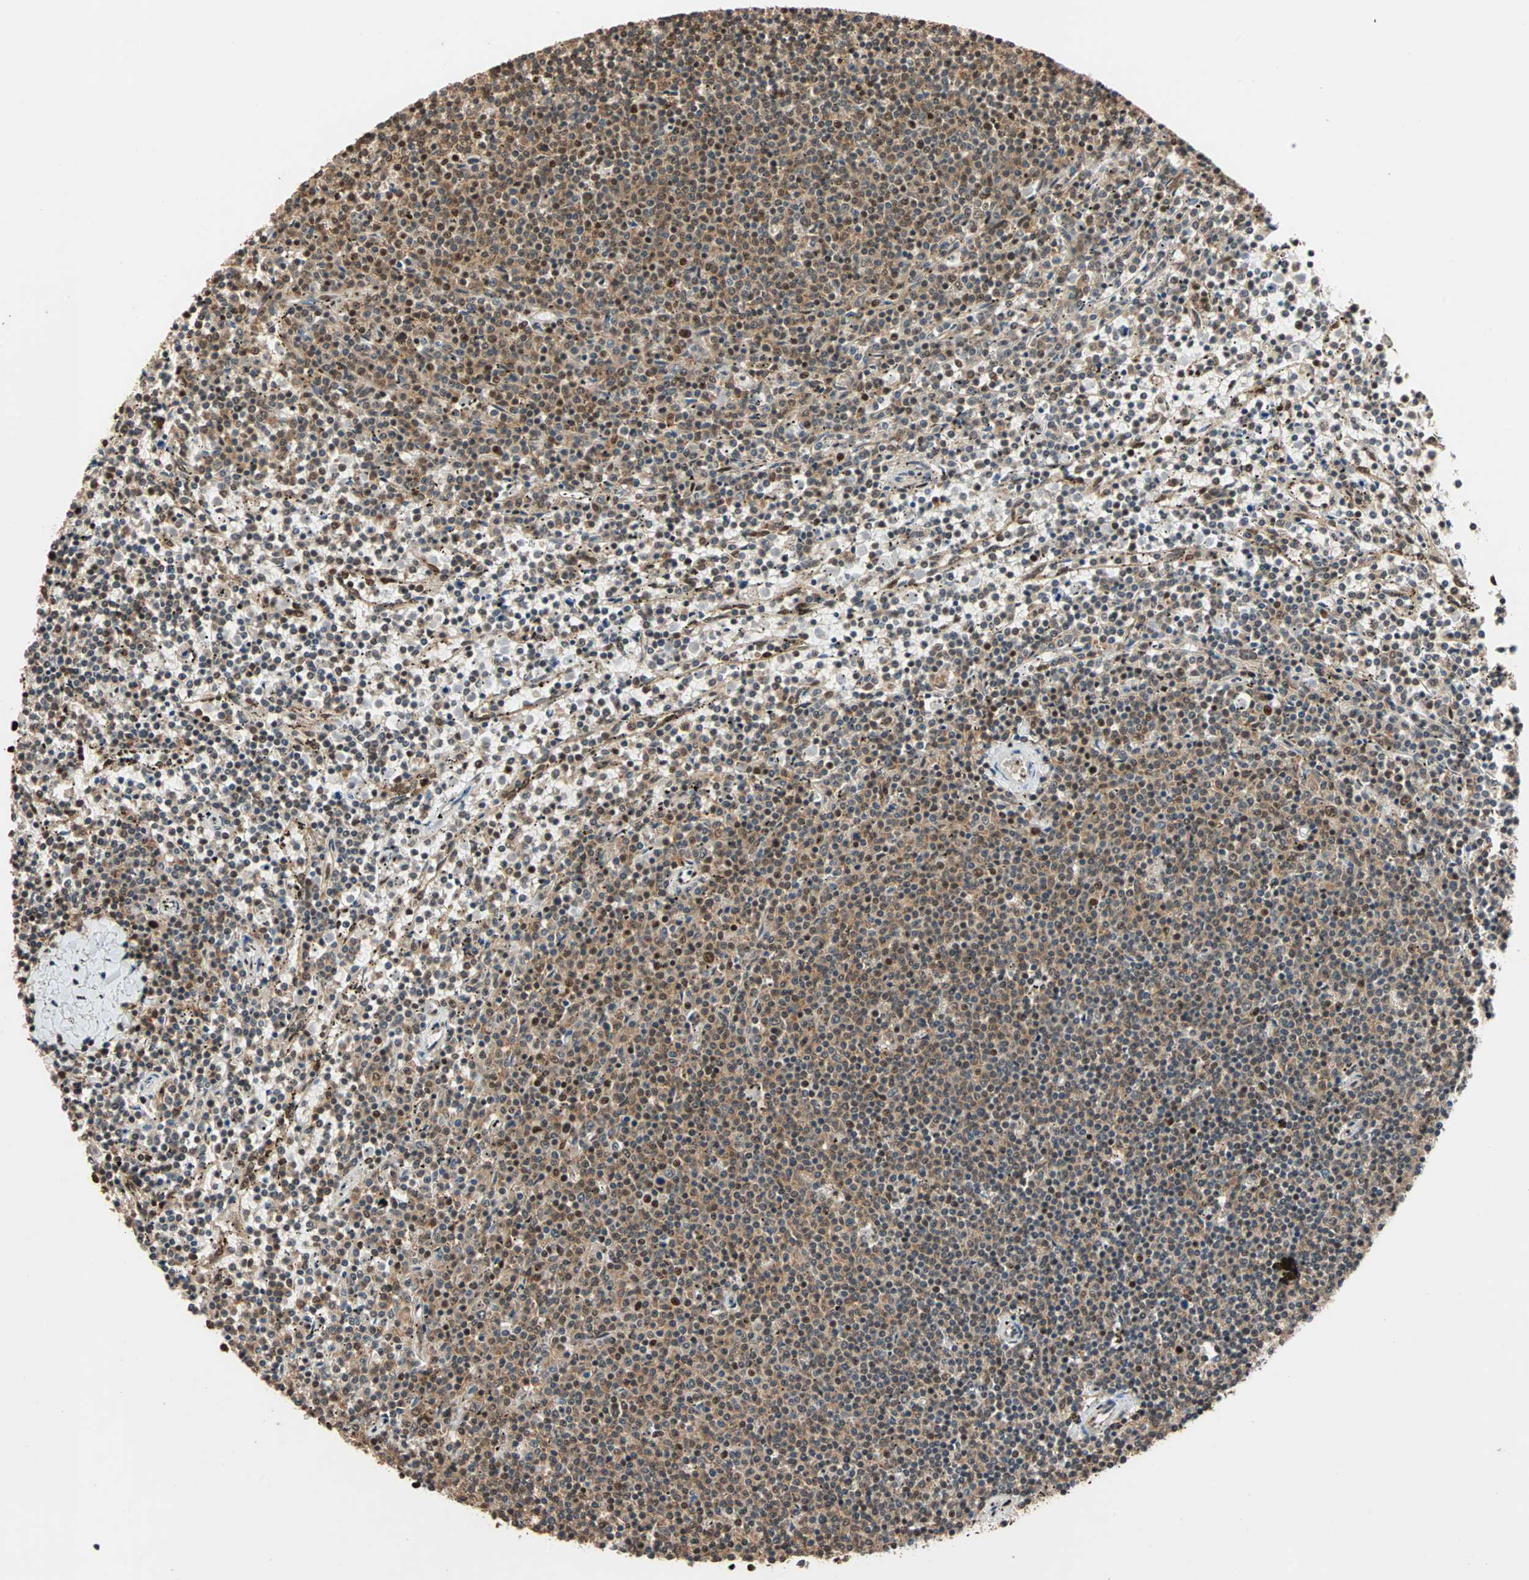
{"staining": {"intensity": "moderate", "quantity": "25%-75%", "location": "cytoplasmic/membranous,nuclear"}, "tissue": "lymphoma", "cell_type": "Tumor cells", "image_type": "cancer", "snomed": [{"axis": "morphology", "description": "Malignant lymphoma, non-Hodgkin's type, Low grade"}, {"axis": "topography", "description": "Spleen"}], "caption": "Low-grade malignant lymphoma, non-Hodgkin's type was stained to show a protein in brown. There is medium levels of moderate cytoplasmic/membranous and nuclear expression in approximately 25%-75% of tumor cells.", "gene": "ILF2", "patient": {"sex": "female", "age": 50}}